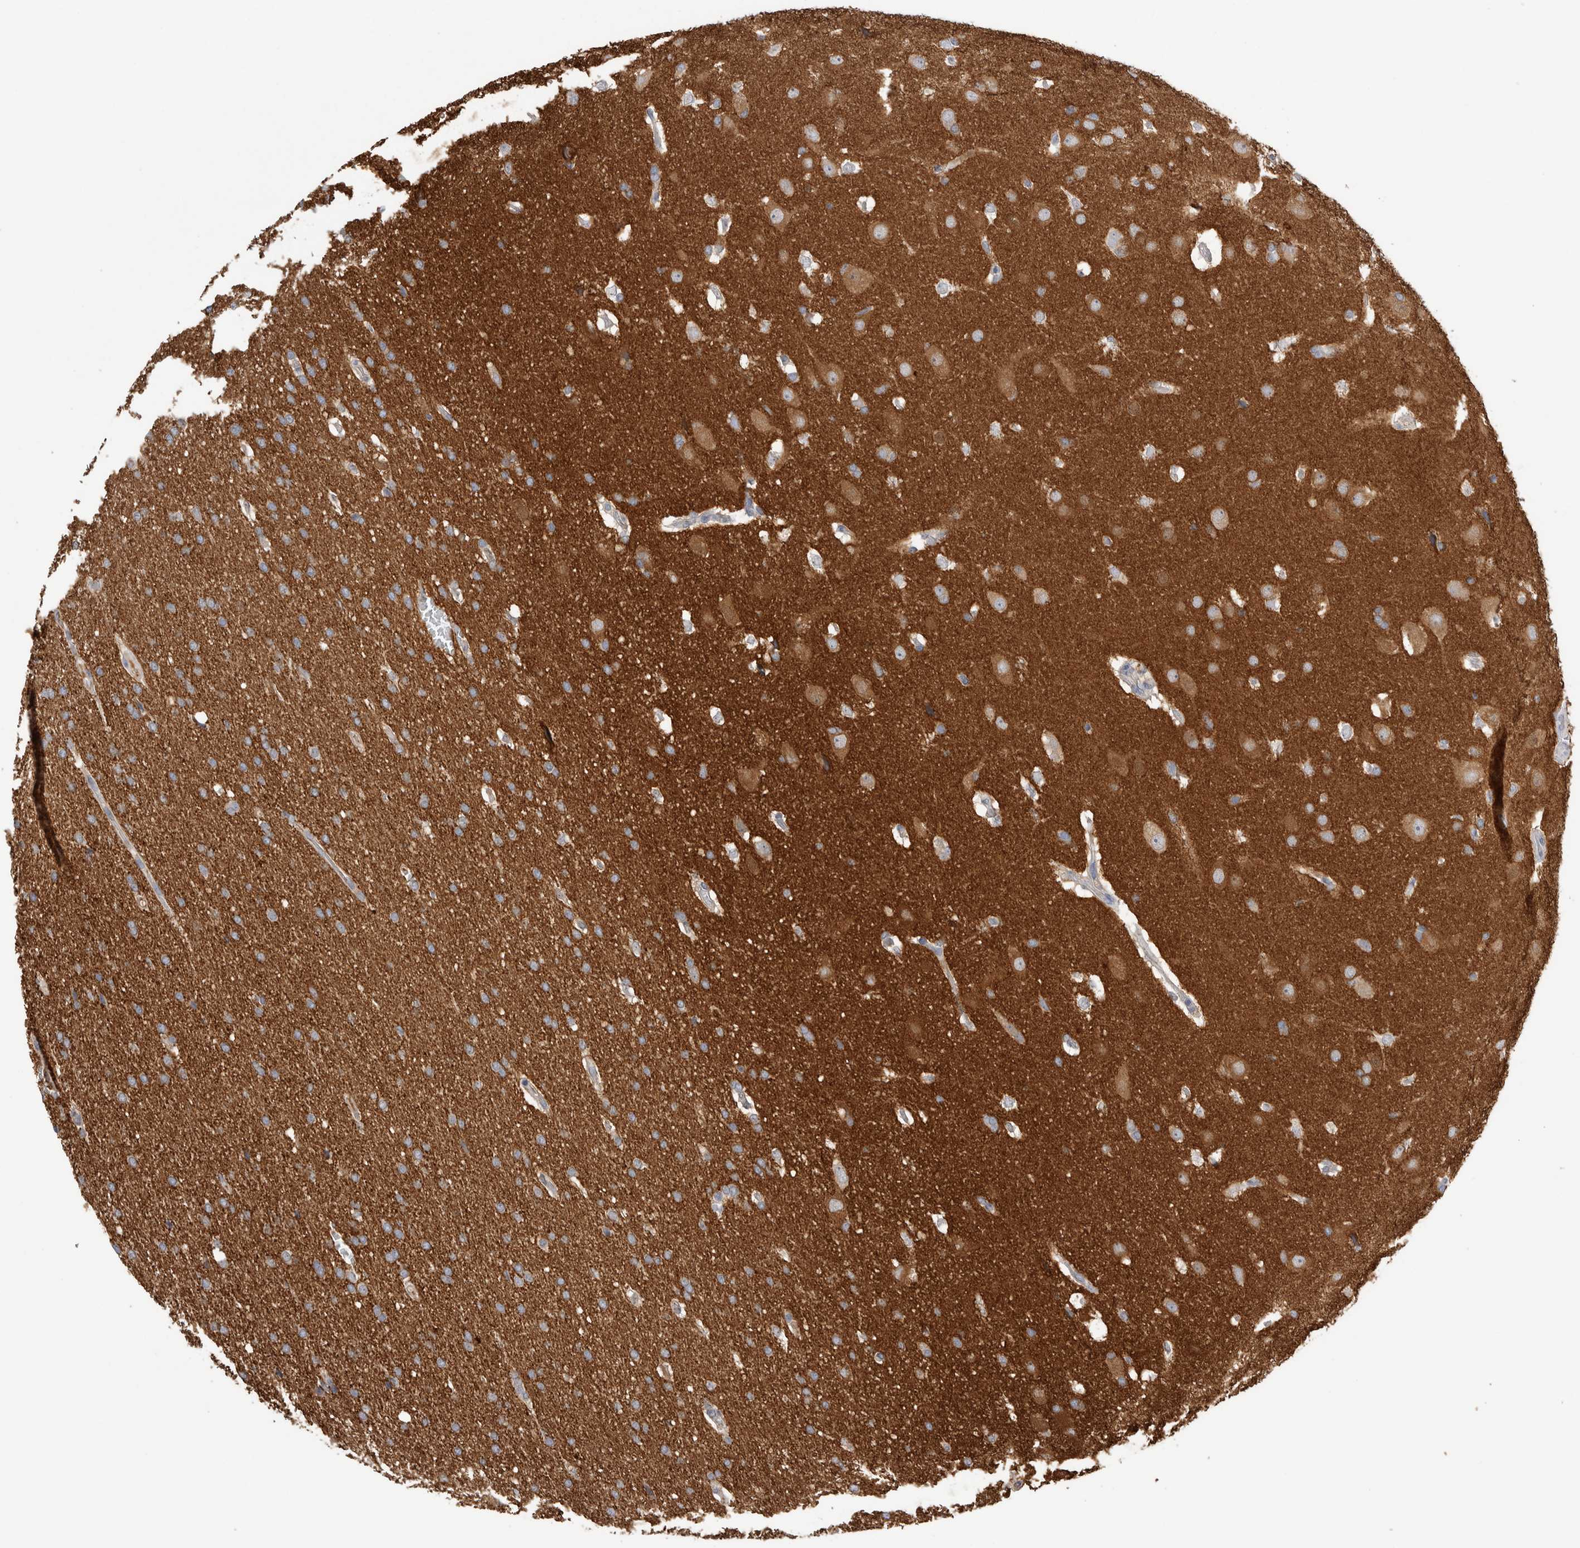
{"staining": {"intensity": "moderate", "quantity": "25%-75%", "location": "cytoplasmic/membranous"}, "tissue": "glioma", "cell_type": "Tumor cells", "image_type": "cancer", "snomed": [{"axis": "morphology", "description": "Glioma, malignant, Low grade"}, {"axis": "topography", "description": "Brain"}], "caption": "A high-resolution micrograph shows immunohistochemistry (IHC) staining of malignant glioma (low-grade), which shows moderate cytoplasmic/membranous expression in approximately 25%-75% of tumor cells. The staining was performed using DAB, with brown indicating positive protein expression. Nuclei are stained blue with hematoxylin.", "gene": "PPP3CC", "patient": {"sex": "female", "age": 37}}